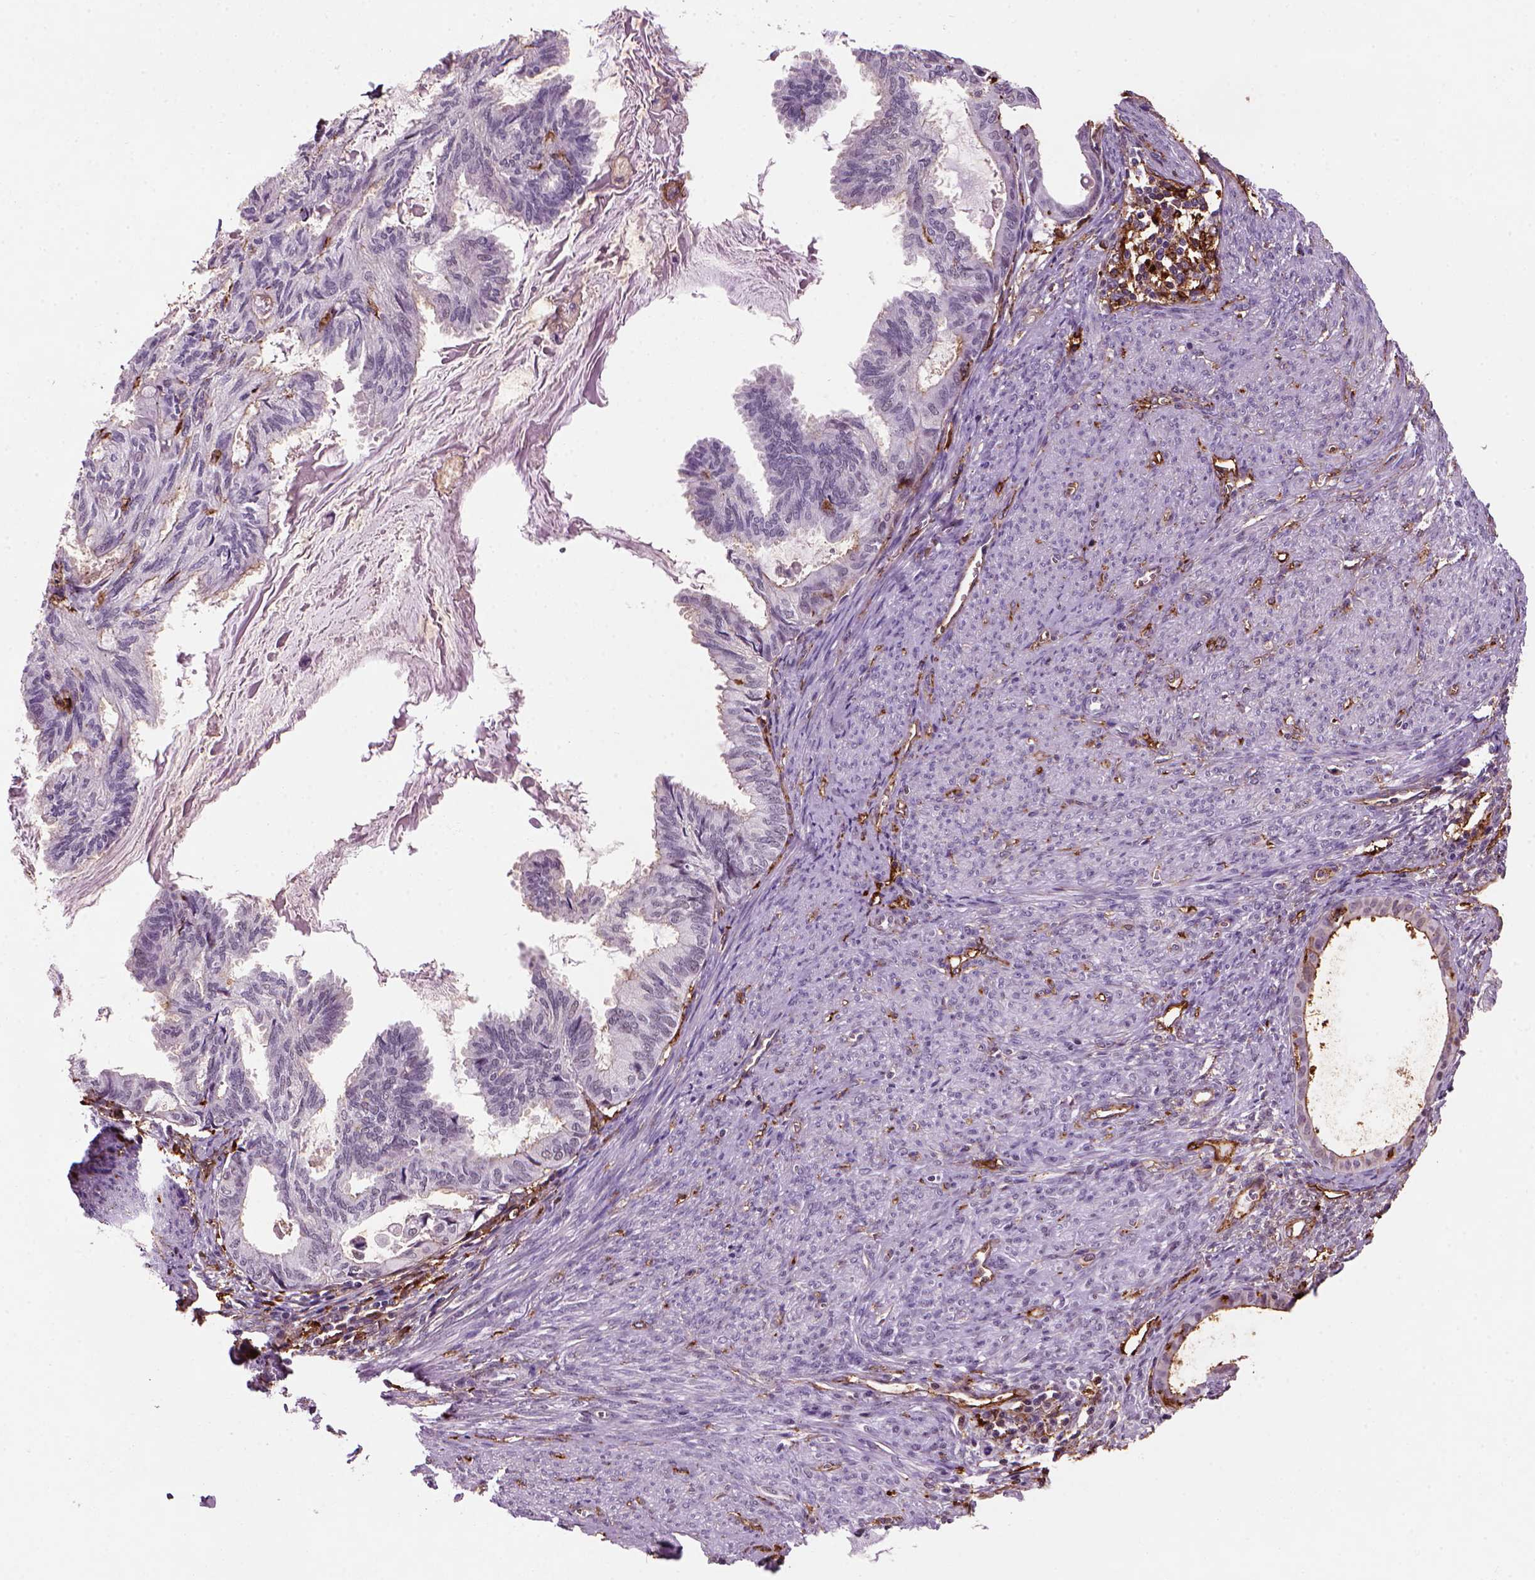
{"staining": {"intensity": "negative", "quantity": "none", "location": "none"}, "tissue": "endometrial cancer", "cell_type": "Tumor cells", "image_type": "cancer", "snomed": [{"axis": "morphology", "description": "Adenocarcinoma, NOS"}, {"axis": "topography", "description": "Endometrium"}], "caption": "The IHC histopathology image has no significant expression in tumor cells of adenocarcinoma (endometrial) tissue.", "gene": "MARCKS", "patient": {"sex": "female", "age": 86}}